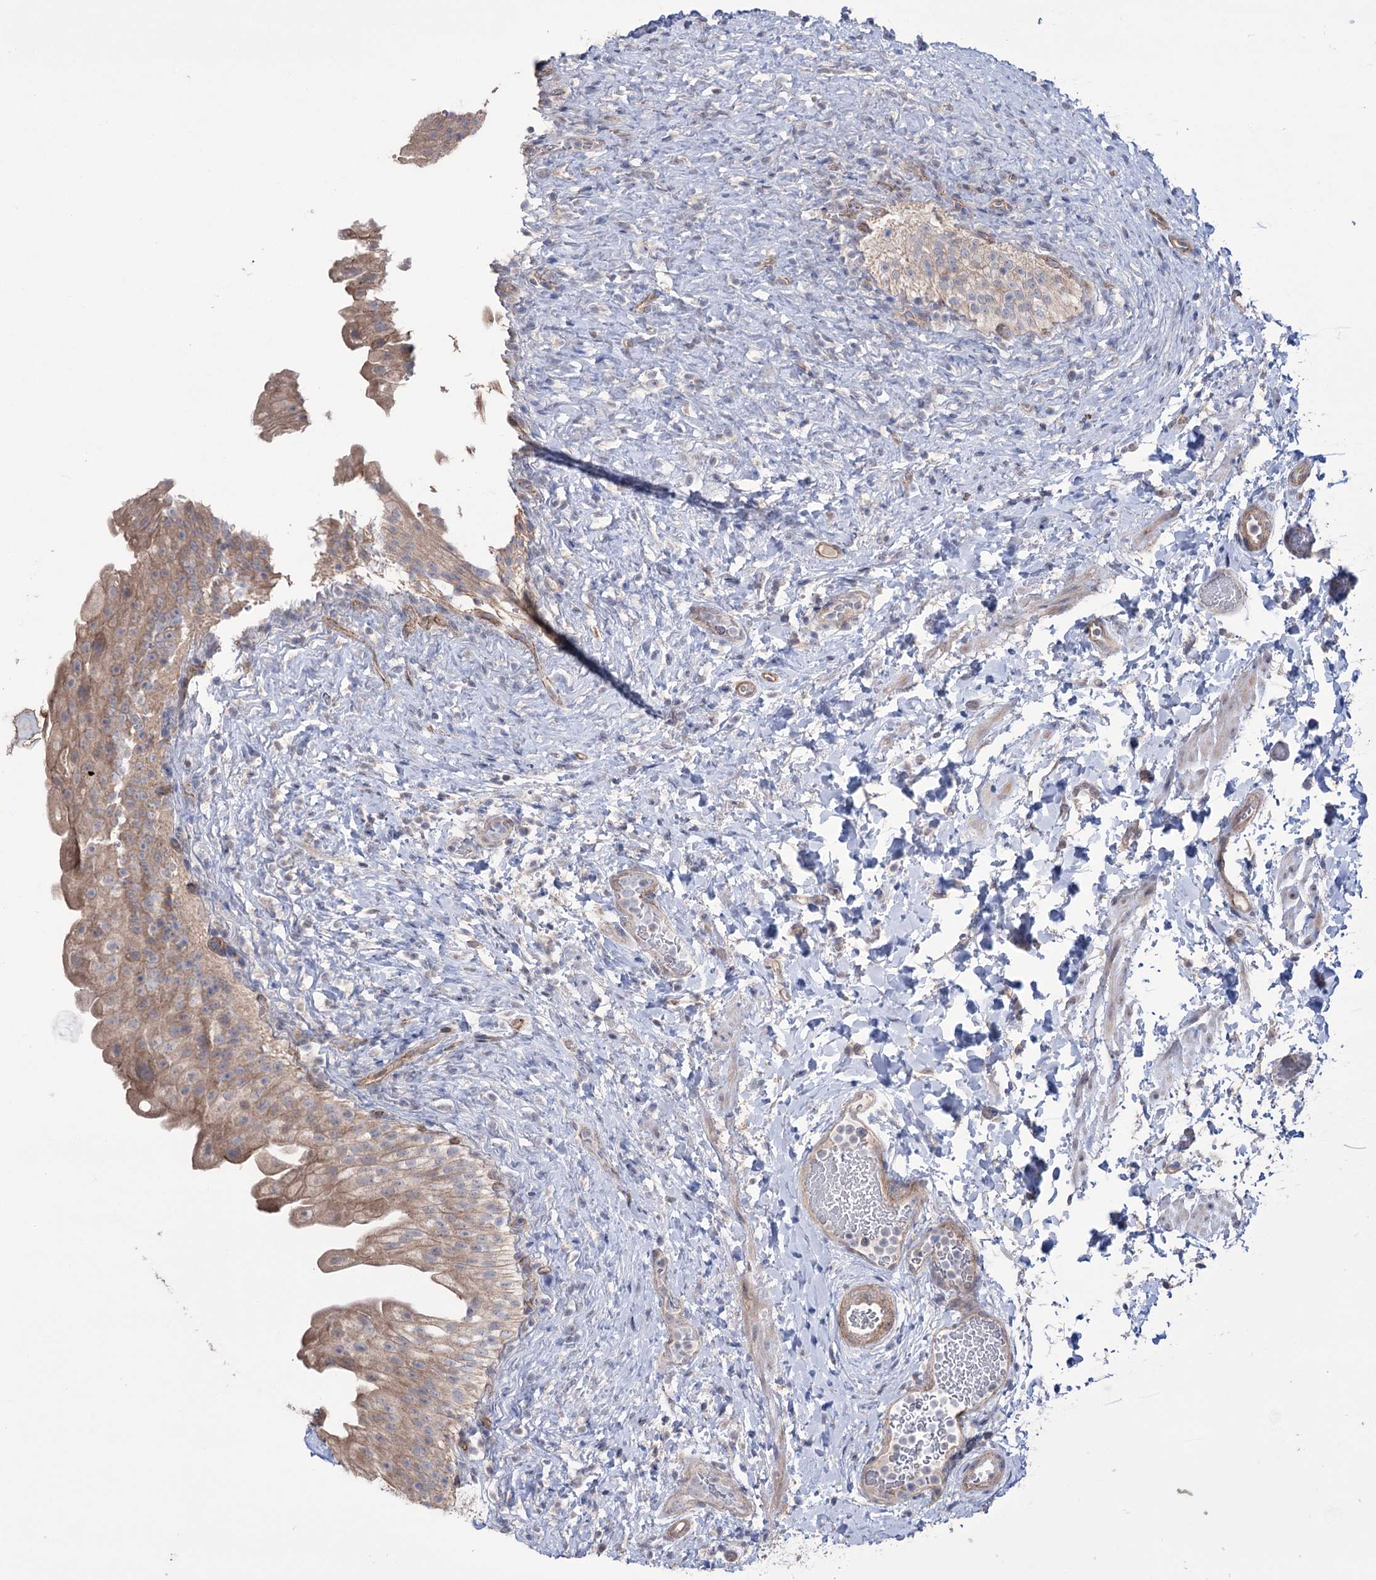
{"staining": {"intensity": "moderate", "quantity": "25%-75%", "location": "cytoplasmic/membranous"}, "tissue": "urinary bladder", "cell_type": "Urothelial cells", "image_type": "normal", "snomed": [{"axis": "morphology", "description": "Normal tissue, NOS"}, {"axis": "topography", "description": "Urinary bladder"}], "caption": "Immunohistochemistry (IHC) image of unremarkable human urinary bladder stained for a protein (brown), which exhibits medium levels of moderate cytoplasmic/membranous expression in about 25%-75% of urothelial cells.", "gene": "TRIM71", "patient": {"sex": "female", "age": 27}}